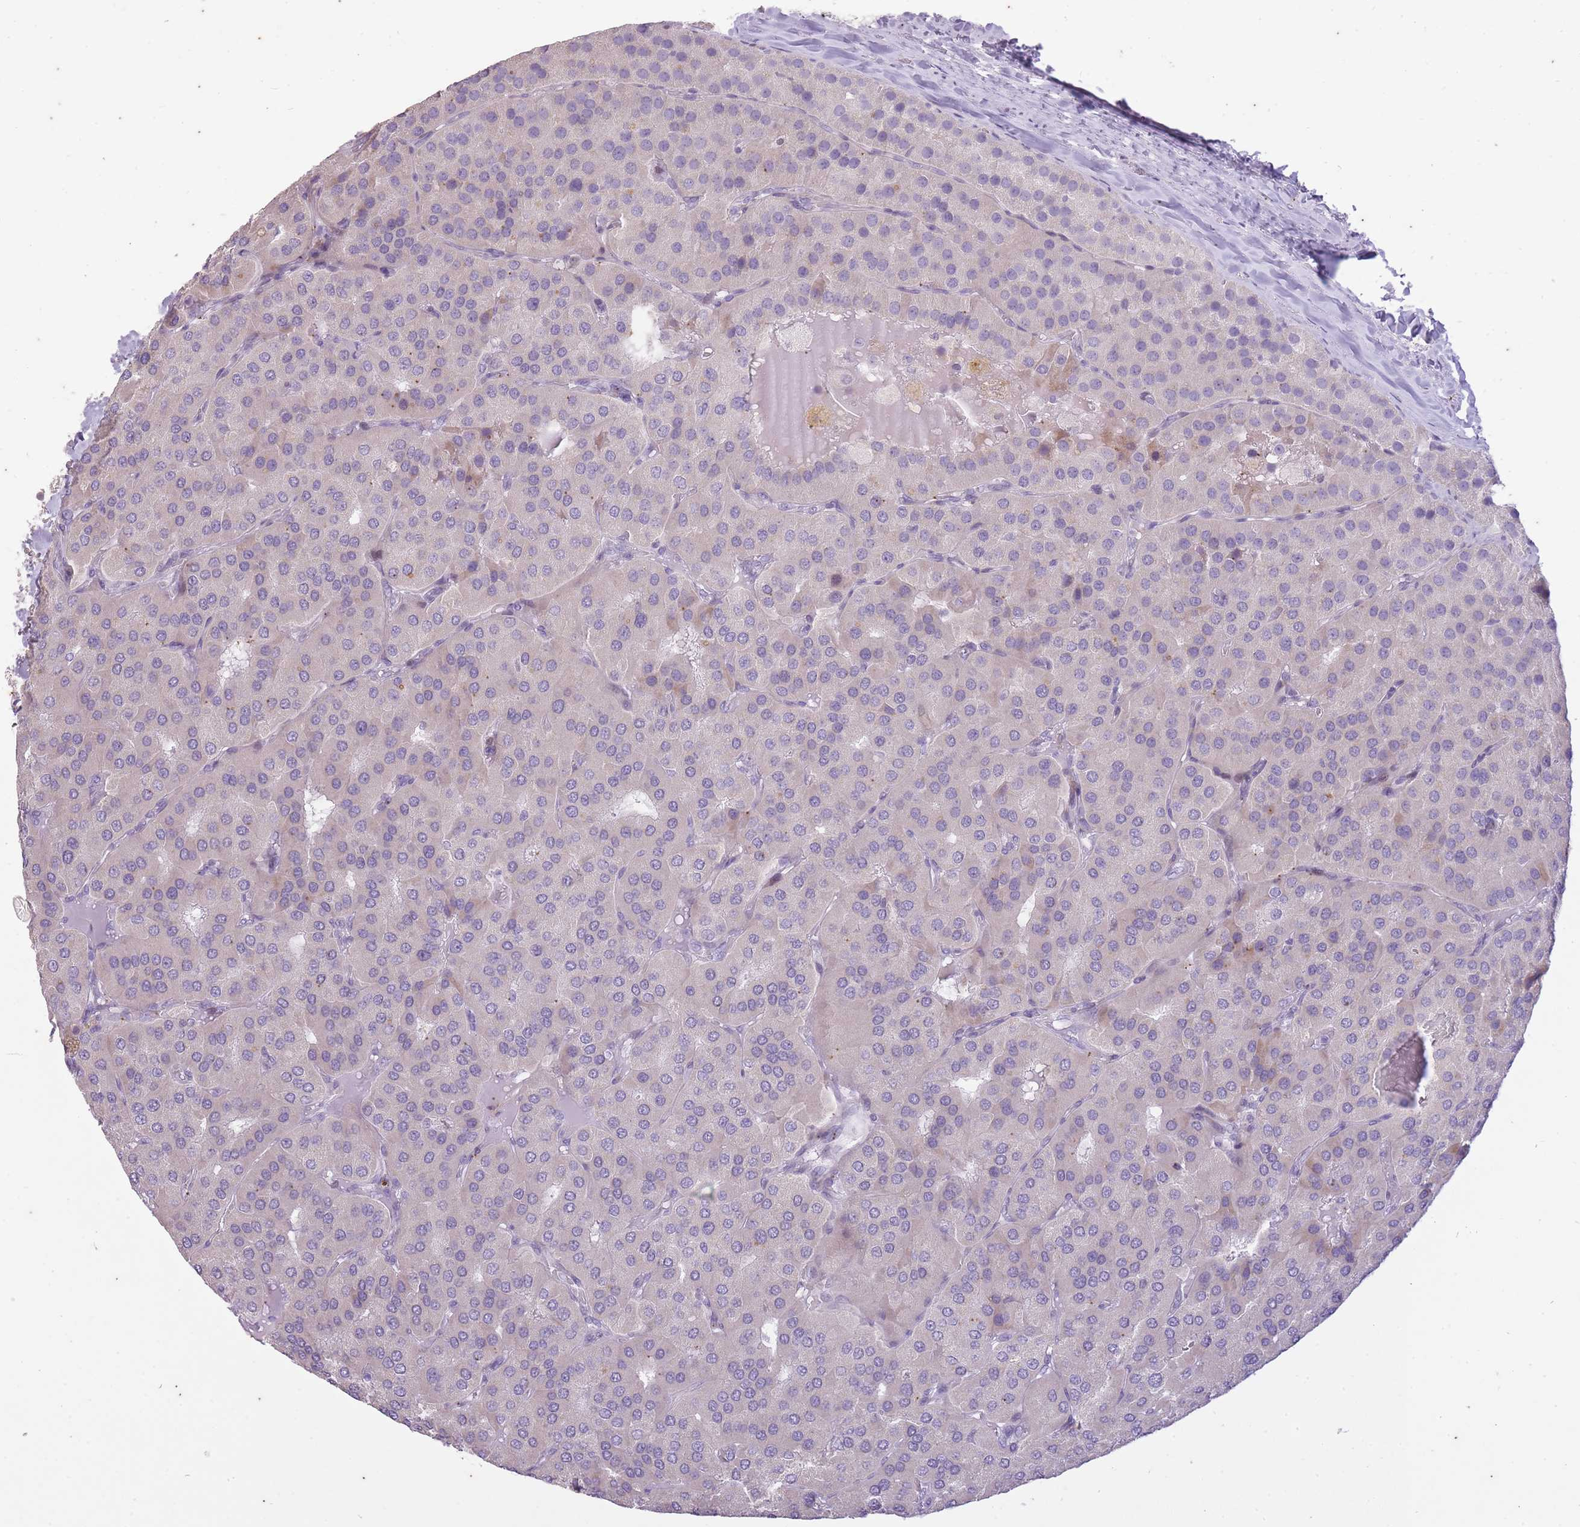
{"staining": {"intensity": "negative", "quantity": "none", "location": "none"}, "tissue": "parathyroid gland", "cell_type": "Glandular cells", "image_type": "normal", "snomed": [{"axis": "morphology", "description": "Normal tissue, NOS"}, {"axis": "morphology", "description": "Adenoma, NOS"}, {"axis": "topography", "description": "Parathyroid gland"}], "caption": "A high-resolution micrograph shows immunohistochemistry staining of normal parathyroid gland, which displays no significant staining in glandular cells.", "gene": "CNTNAP3B", "patient": {"sex": "female", "age": 86}}